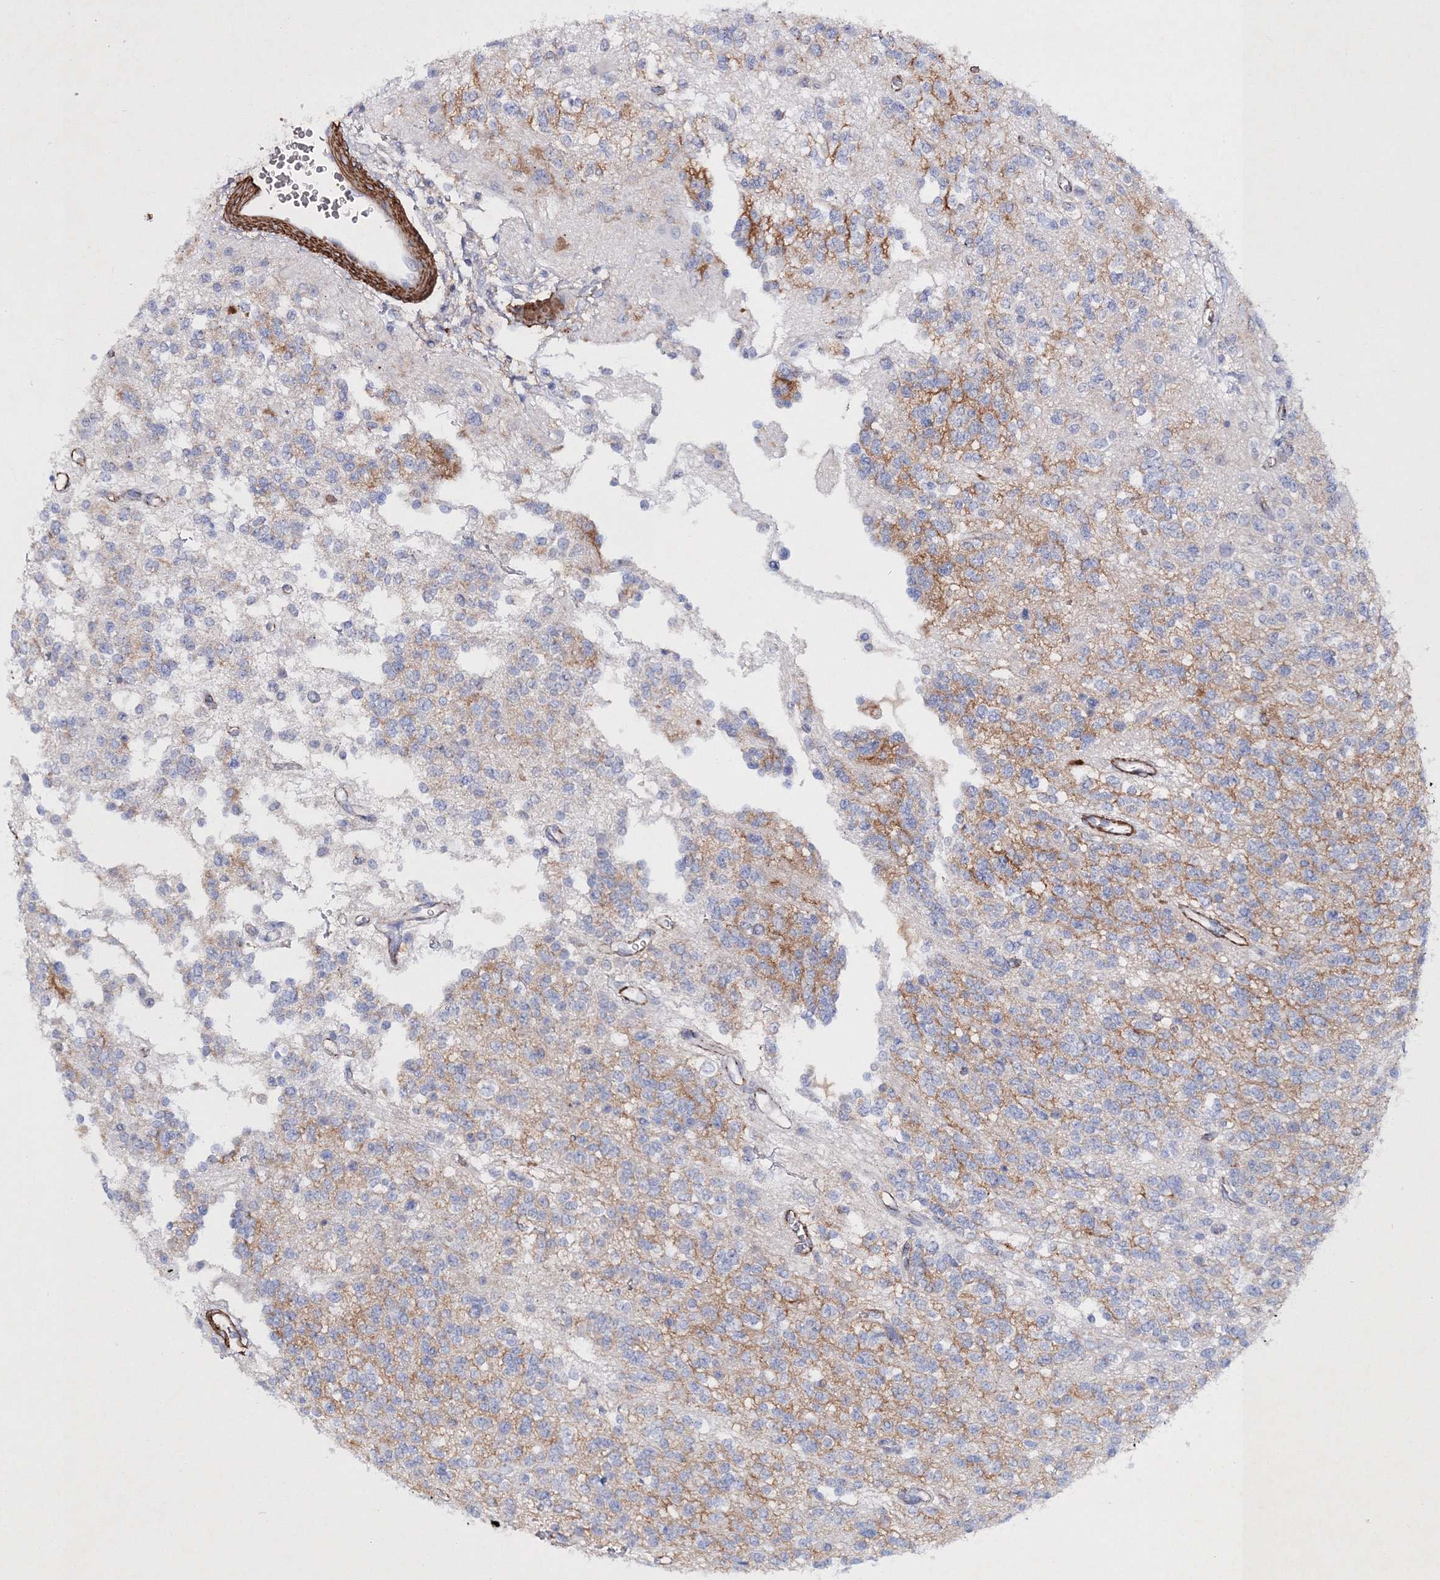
{"staining": {"intensity": "negative", "quantity": "none", "location": "none"}, "tissue": "glioma", "cell_type": "Tumor cells", "image_type": "cancer", "snomed": [{"axis": "morphology", "description": "Glioma, malignant, High grade"}, {"axis": "topography", "description": "Brain"}], "caption": "Human malignant high-grade glioma stained for a protein using immunohistochemistry (IHC) reveals no positivity in tumor cells.", "gene": "RTN2", "patient": {"sex": "male", "age": 34}}